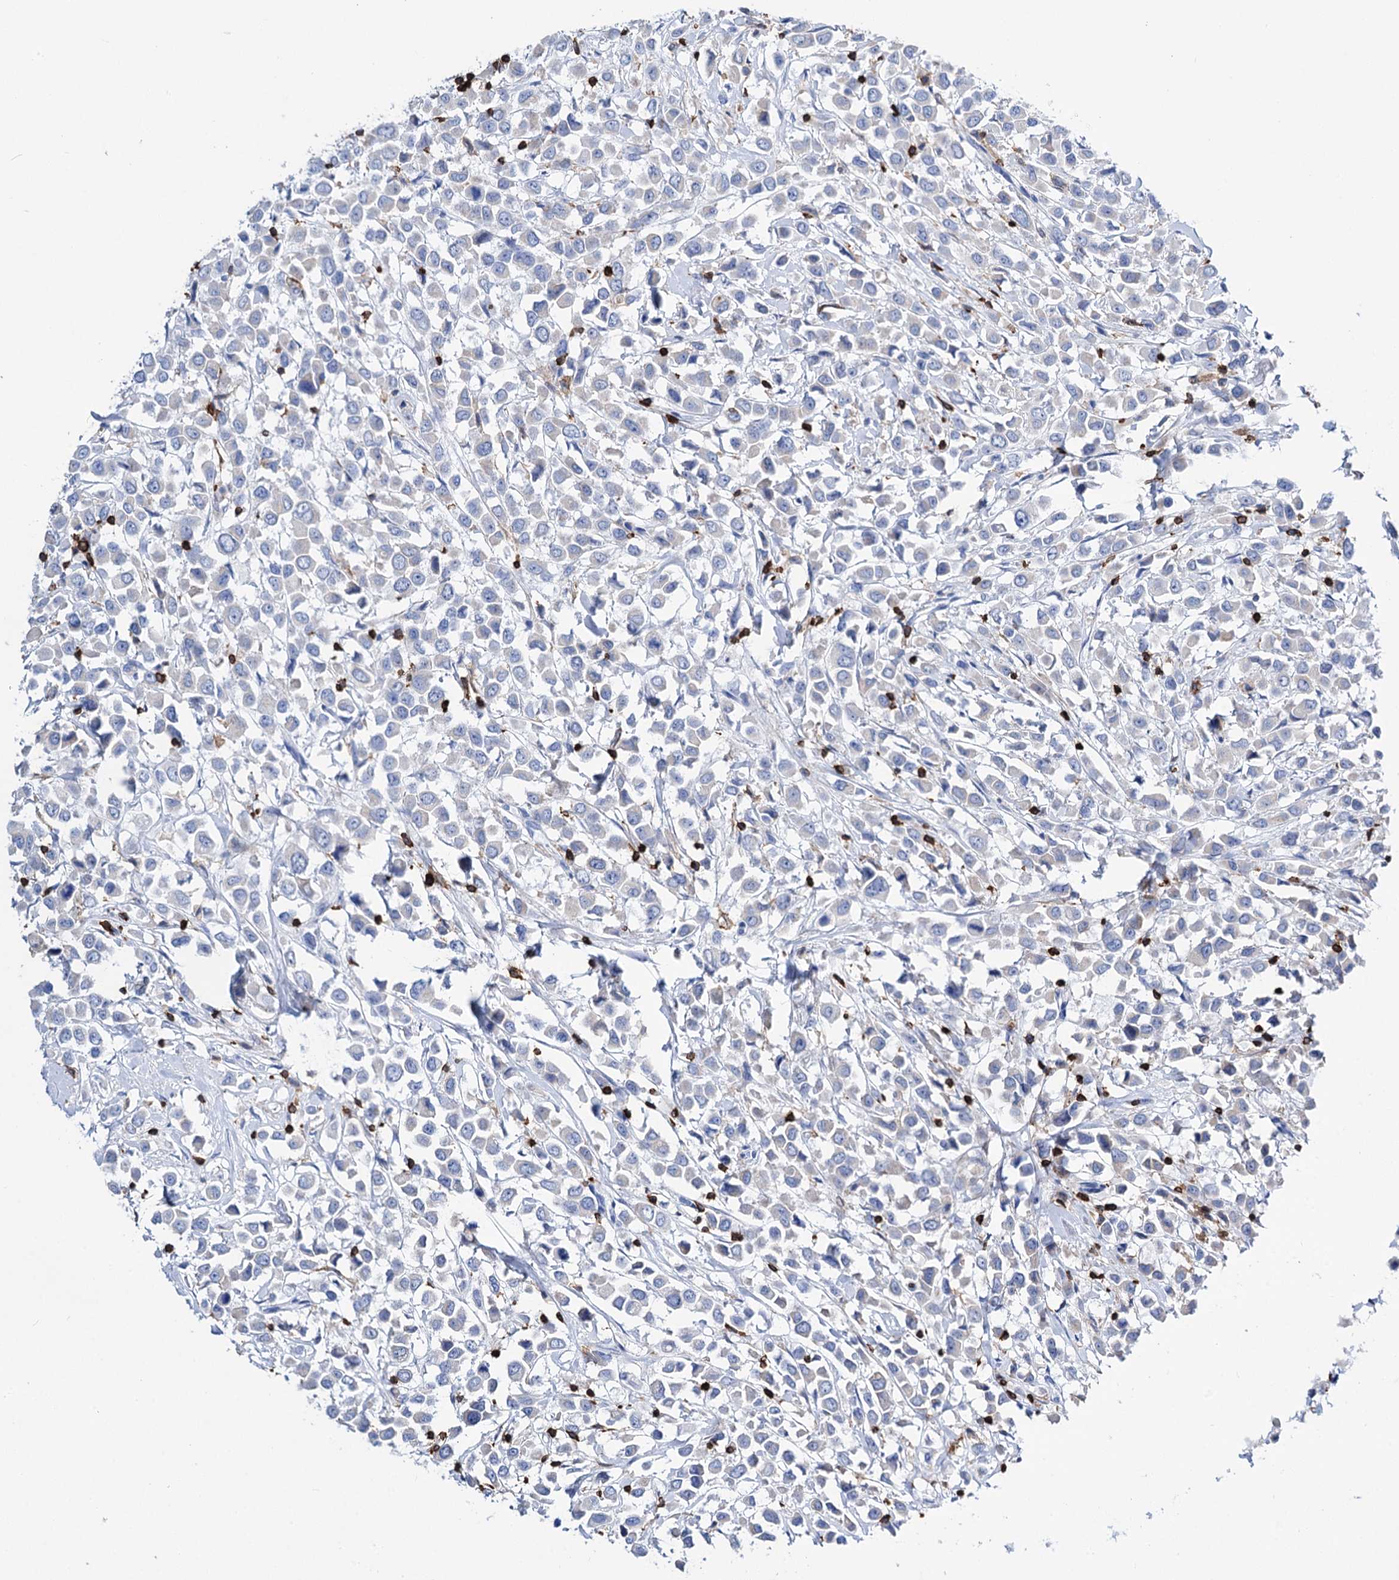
{"staining": {"intensity": "negative", "quantity": "none", "location": "none"}, "tissue": "breast cancer", "cell_type": "Tumor cells", "image_type": "cancer", "snomed": [{"axis": "morphology", "description": "Duct carcinoma"}, {"axis": "topography", "description": "Breast"}], "caption": "This micrograph is of breast infiltrating ductal carcinoma stained with immunohistochemistry (IHC) to label a protein in brown with the nuclei are counter-stained blue. There is no positivity in tumor cells.", "gene": "DEF6", "patient": {"sex": "female", "age": 61}}